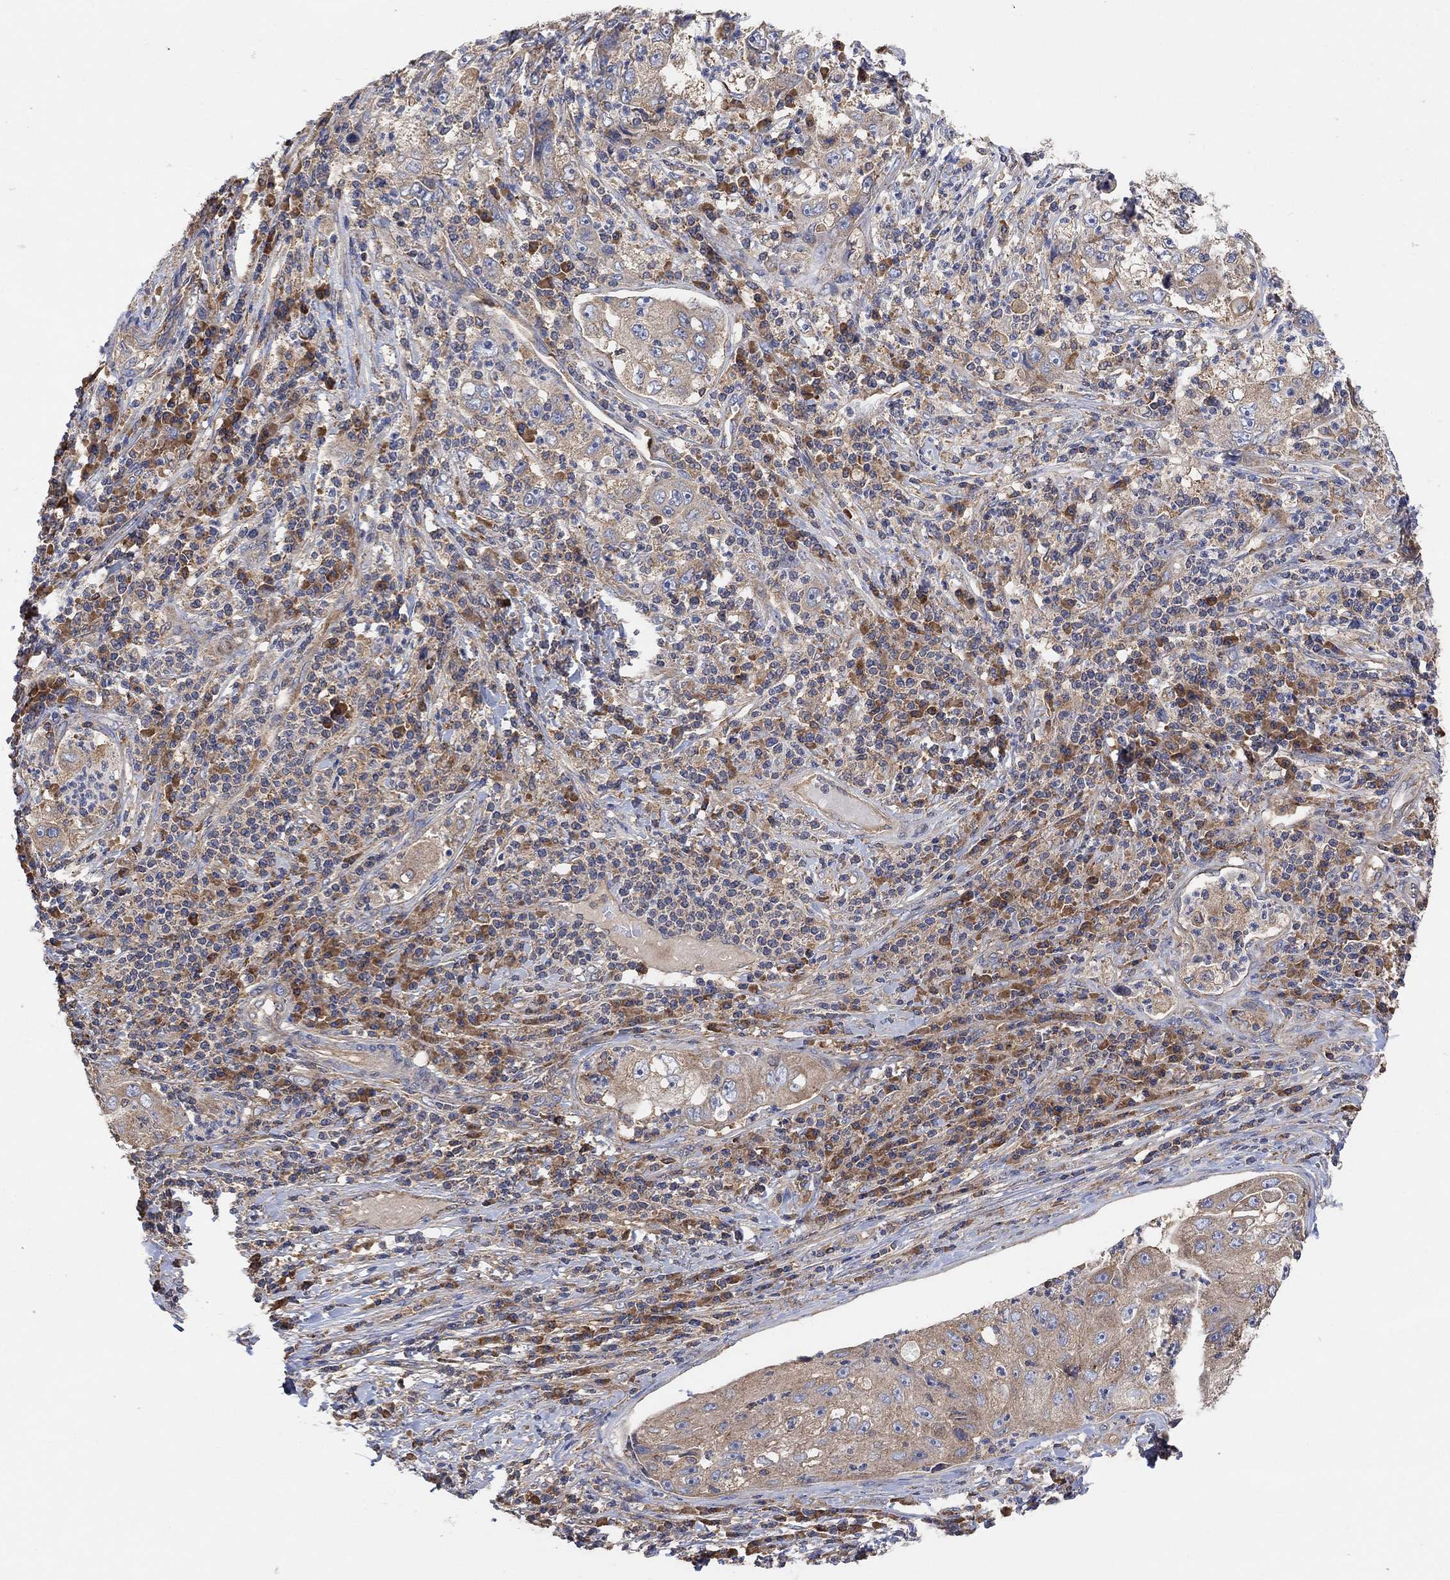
{"staining": {"intensity": "weak", "quantity": ">75%", "location": "cytoplasmic/membranous"}, "tissue": "cervical cancer", "cell_type": "Tumor cells", "image_type": "cancer", "snomed": [{"axis": "morphology", "description": "Squamous cell carcinoma, NOS"}, {"axis": "topography", "description": "Cervix"}], "caption": "Squamous cell carcinoma (cervical) stained for a protein (brown) reveals weak cytoplasmic/membranous positive staining in about >75% of tumor cells.", "gene": "BLOC1S3", "patient": {"sex": "female", "age": 36}}